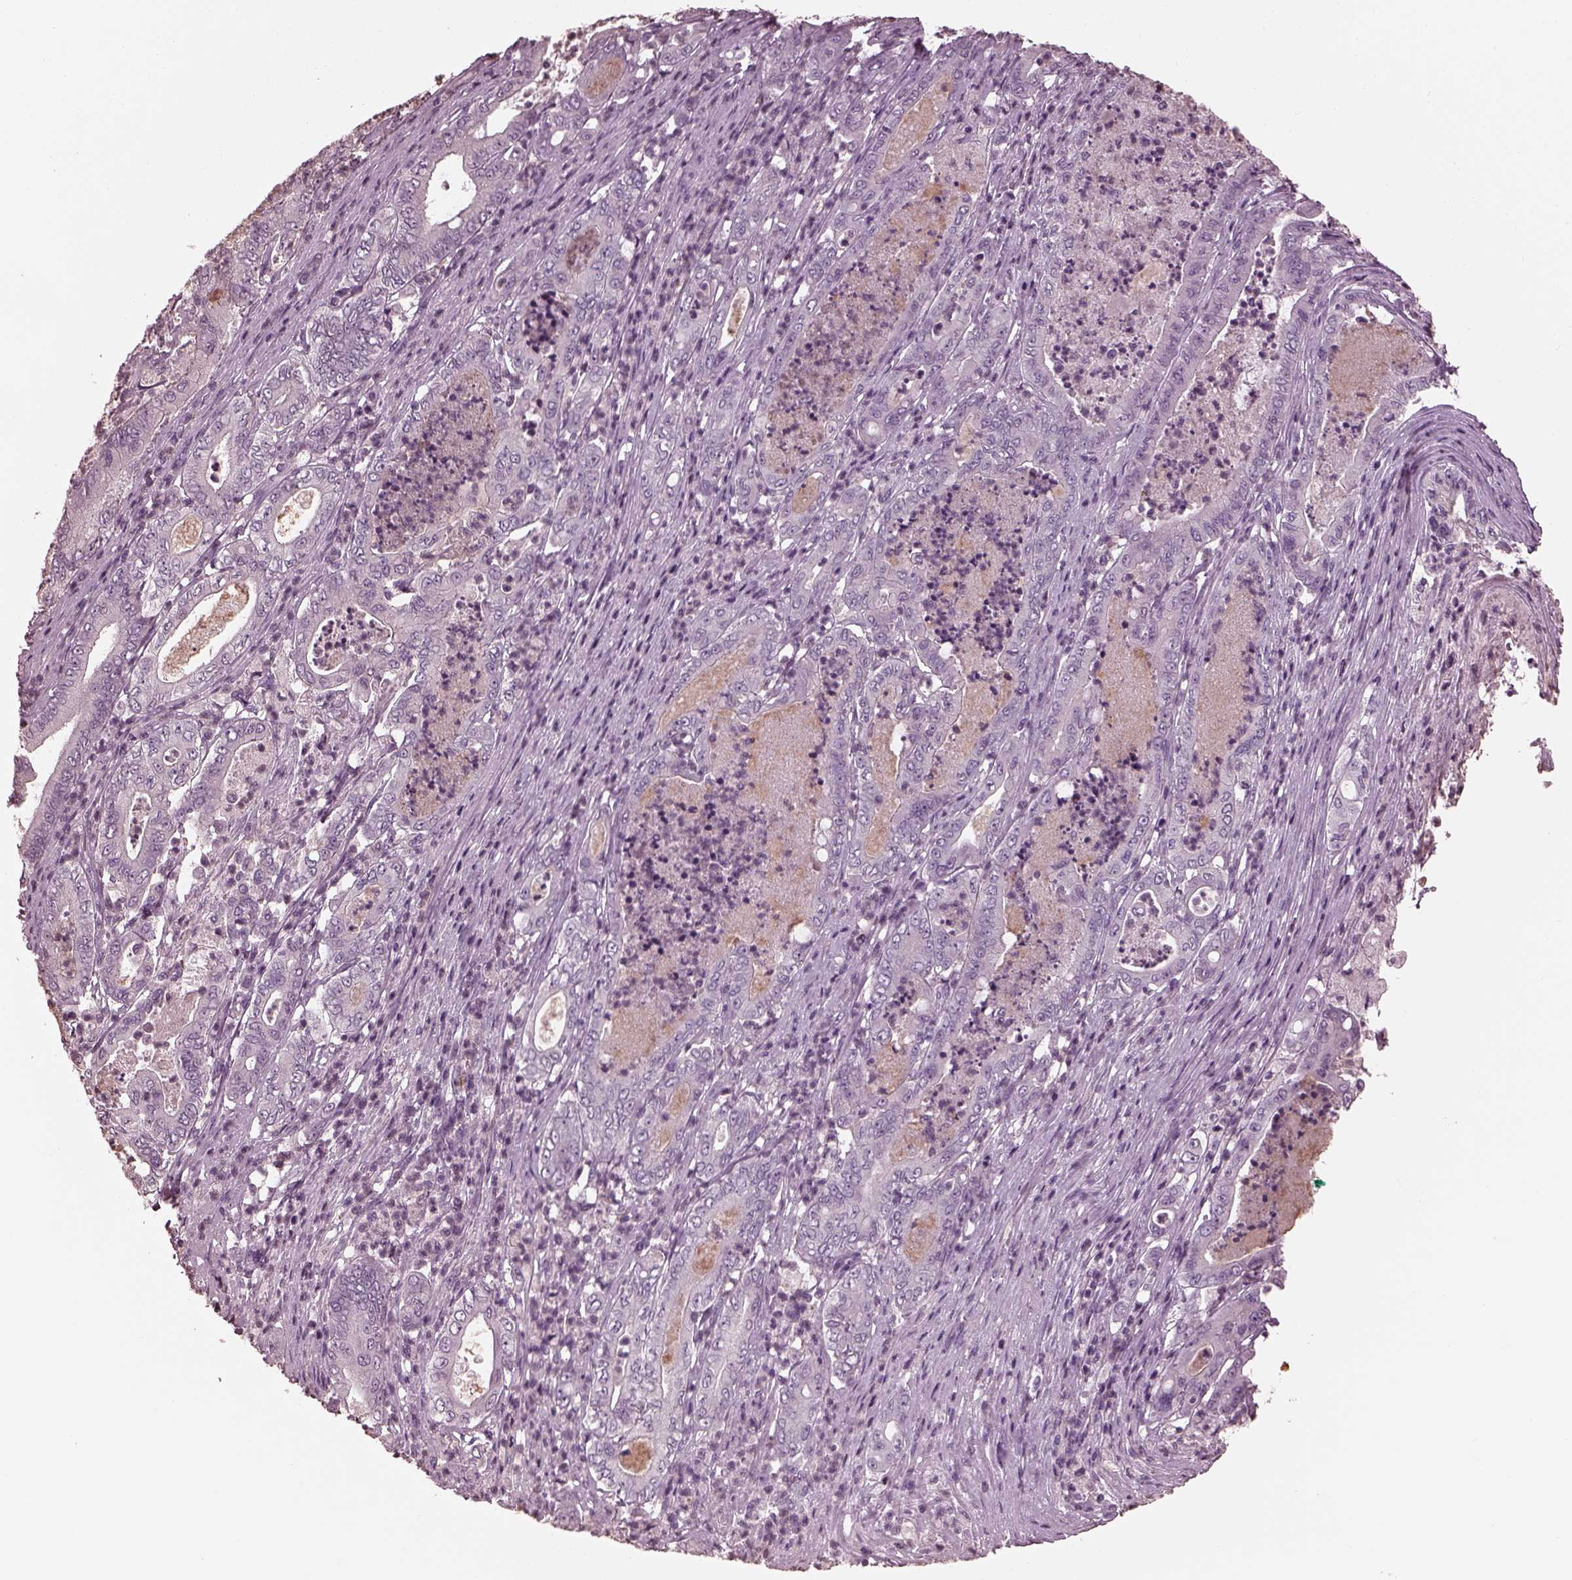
{"staining": {"intensity": "negative", "quantity": "none", "location": "none"}, "tissue": "pancreatic cancer", "cell_type": "Tumor cells", "image_type": "cancer", "snomed": [{"axis": "morphology", "description": "Adenocarcinoma, NOS"}, {"axis": "topography", "description": "Pancreas"}], "caption": "An IHC histopathology image of pancreatic cancer (adenocarcinoma) is shown. There is no staining in tumor cells of pancreatic cancer (adenocarcinoma).", "gene": "TSKS", "patient": {"sex": "male", "age": 71}}